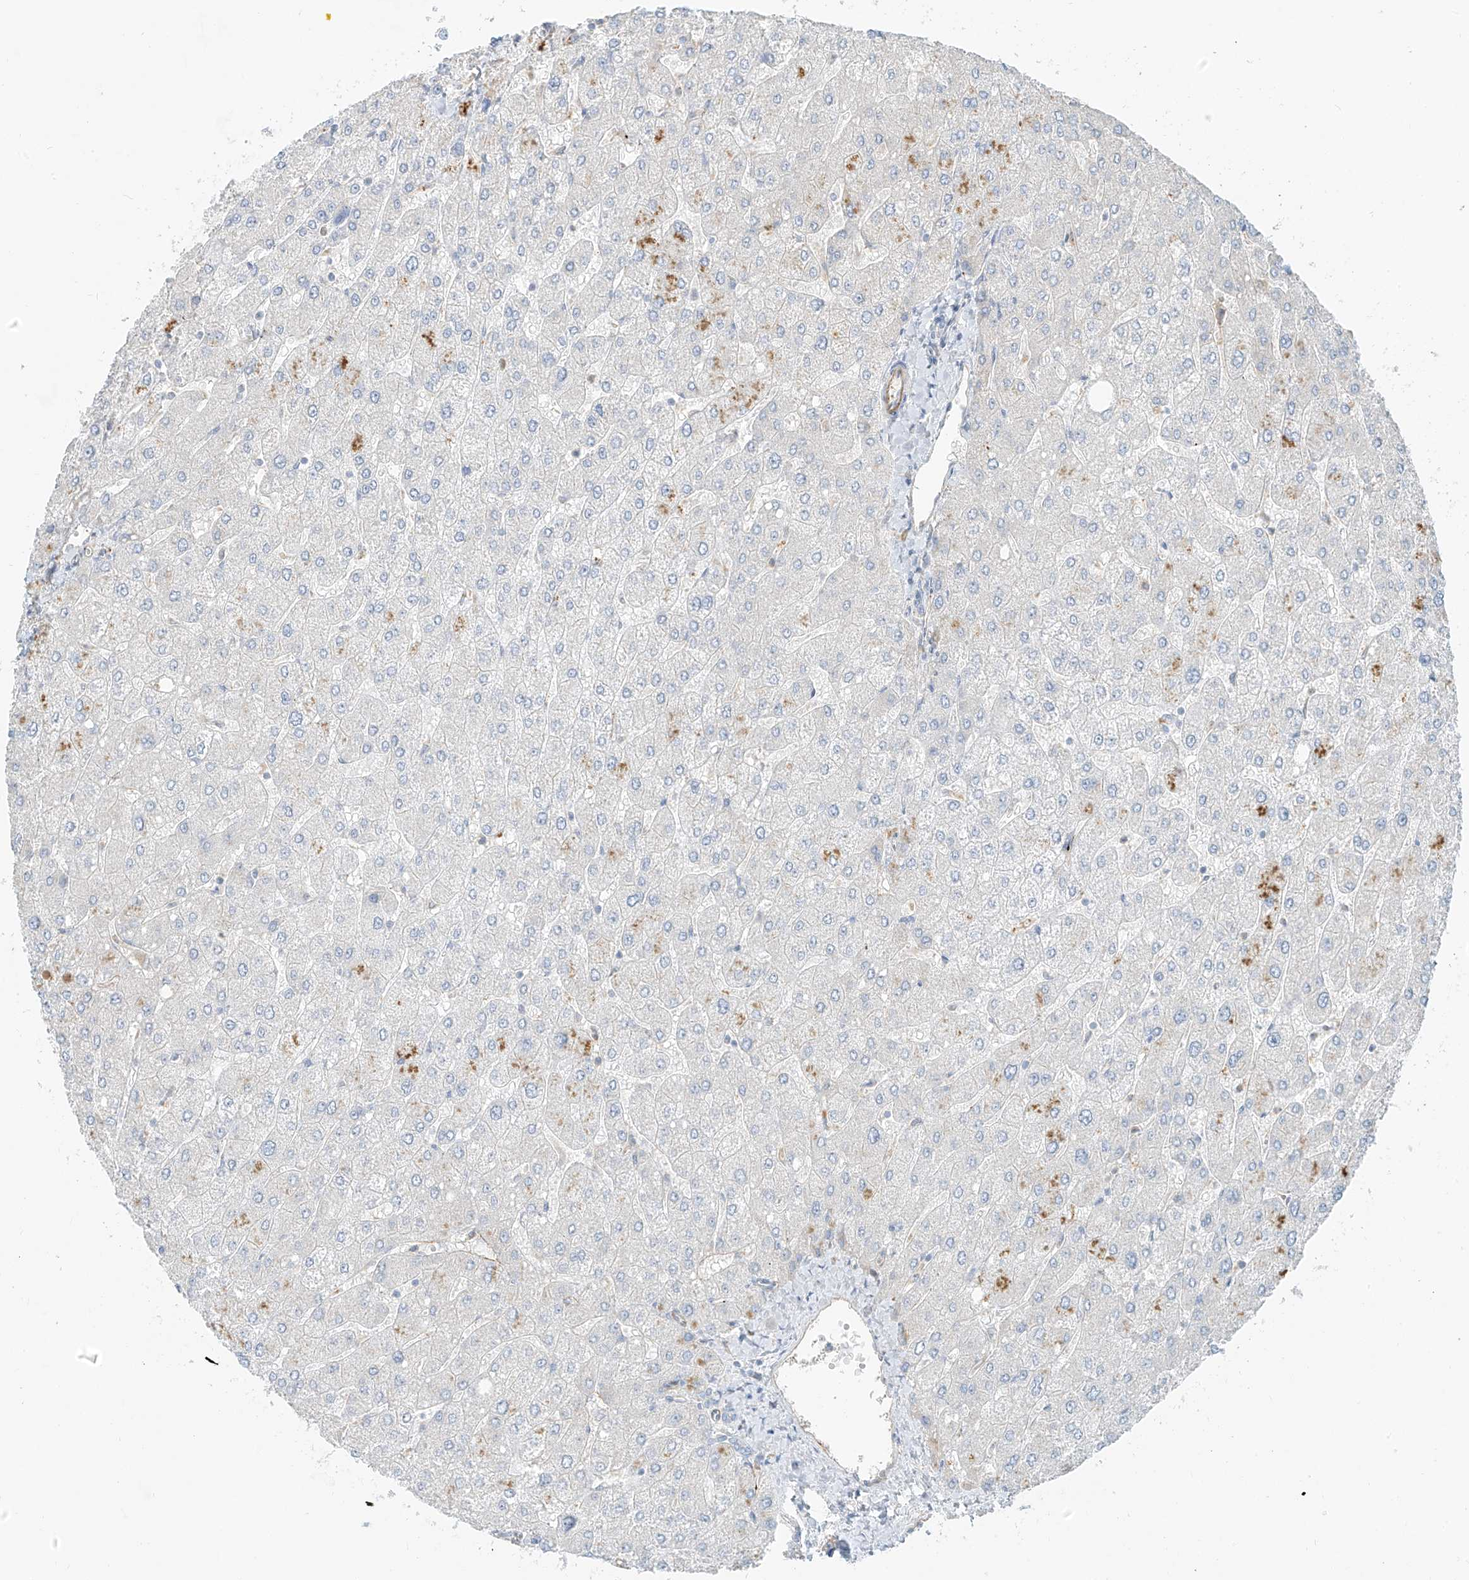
{"staining": {"intensity": "negative", "quantity": "none", "location": "none"}, "tissue": "liver", "cell_type": "Cholangiocytes", "image_type": "normal", "snomed": [{"axis": "morphology", "description": "Normal tissue, NOS"}, {"axis": "topography", "description": "Liver"}], "caption": "An IHC photomicrograph of unremarkable liver is shown. There is no staining in cholangiocytes of liver. (DAB (3,3'-diaminobenzidine) immunohistochemistry, high magnification).", "gene": "C2orf42", "patient": {"sex": "male", "age": 55}}